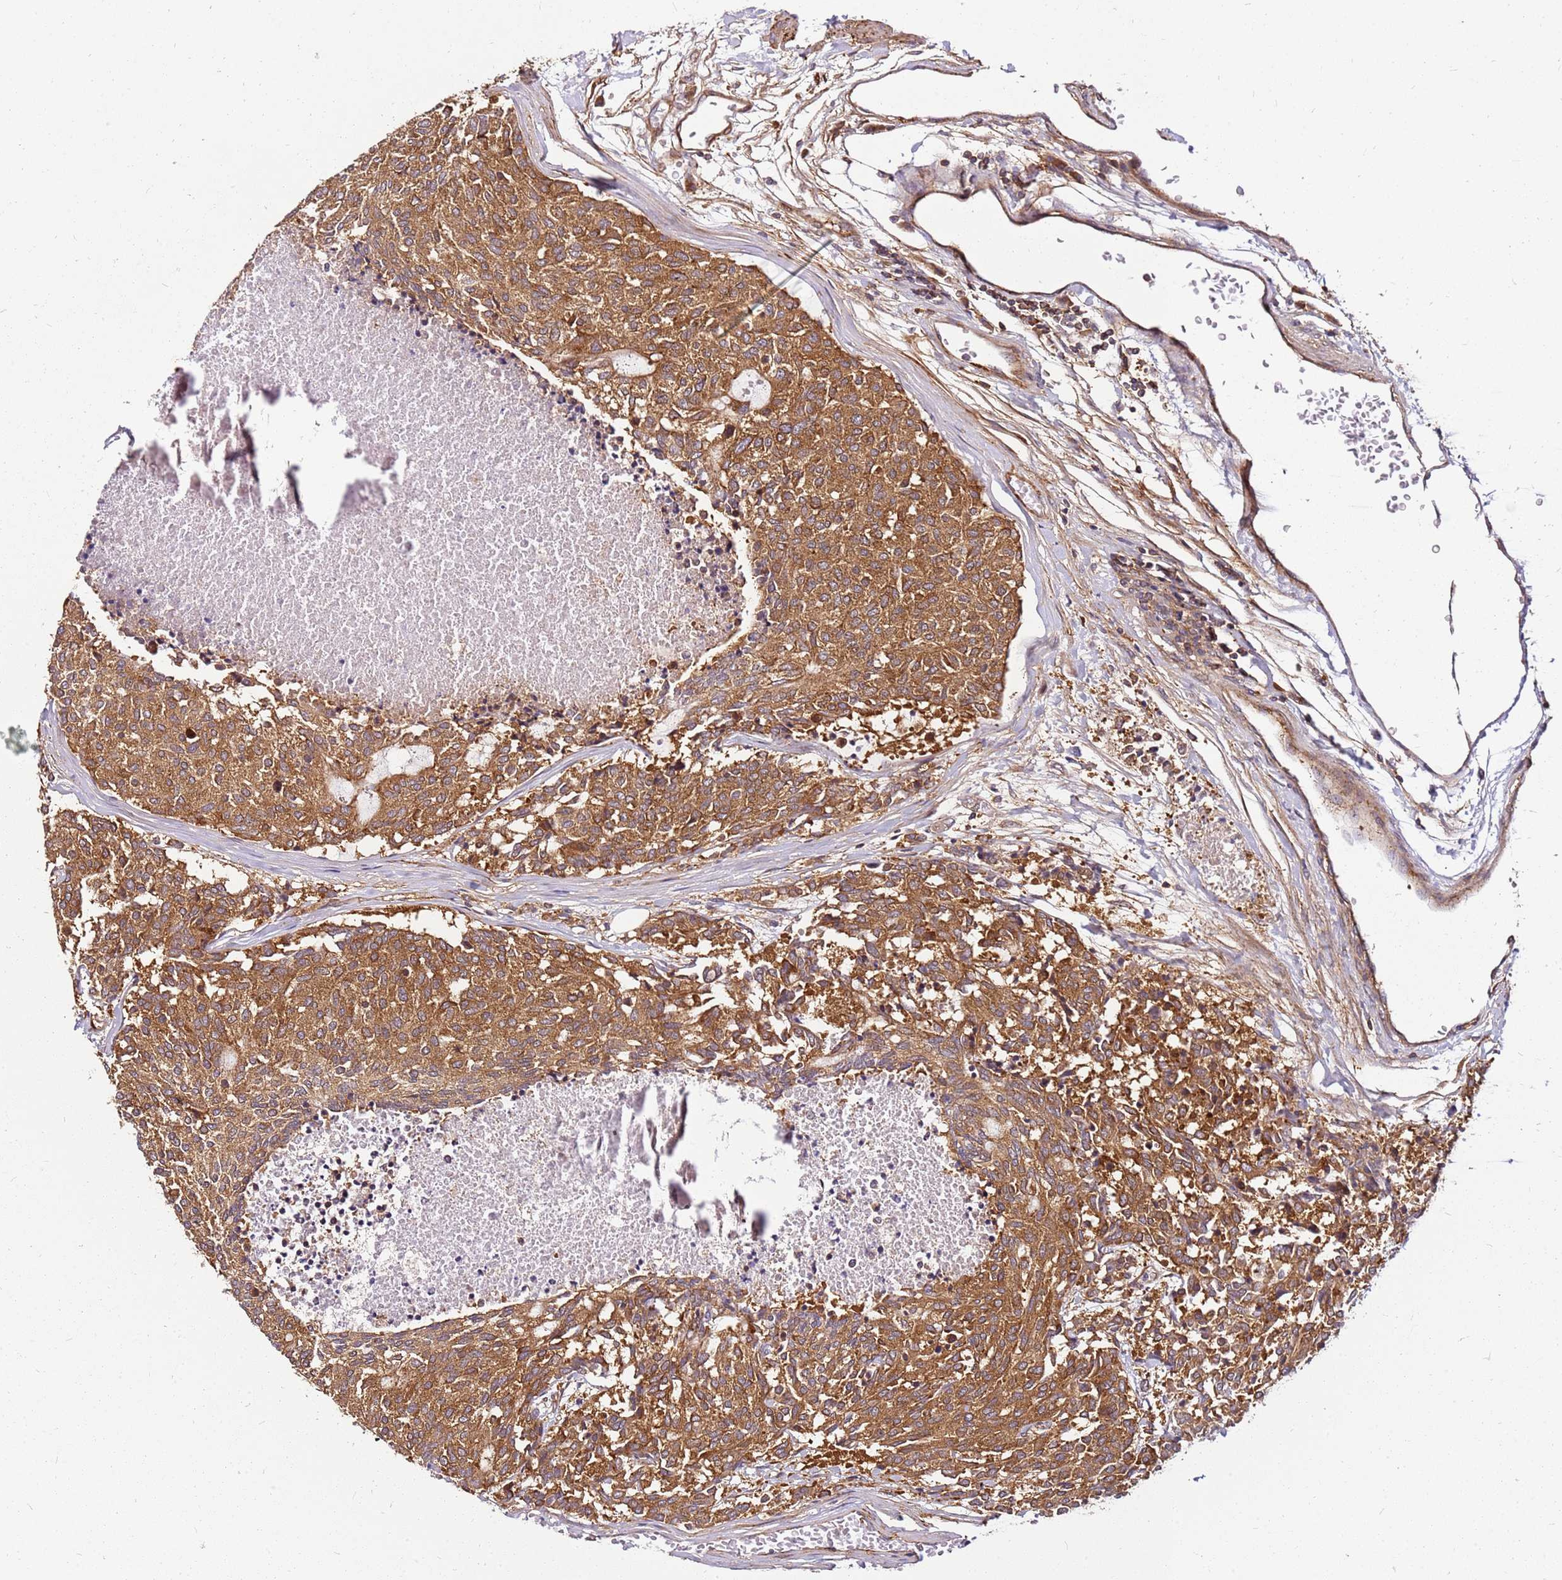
{"staining": {"intensity": "moderate", "quantity": ">75%", "location": "cytoplasmic/membranous"}, "tissue": "carcinoid", "cell_type": "Tumor cells", "image_type": "cancer", "snomed": [{"axis": "morphology", "description": "Carcinoid, malignant, NOS"}, {"axis": "topography", "description": "Pancreas"}], "caption": "A high-resolution micrograph shows IHC staining of carcinoid (malignant), which reveals moderate cytoplasmic/membranous positivity in approximately >75% of tumor cells.", "gene": "PIH1D1", "patient": {"sex": "female", "age": 54}}